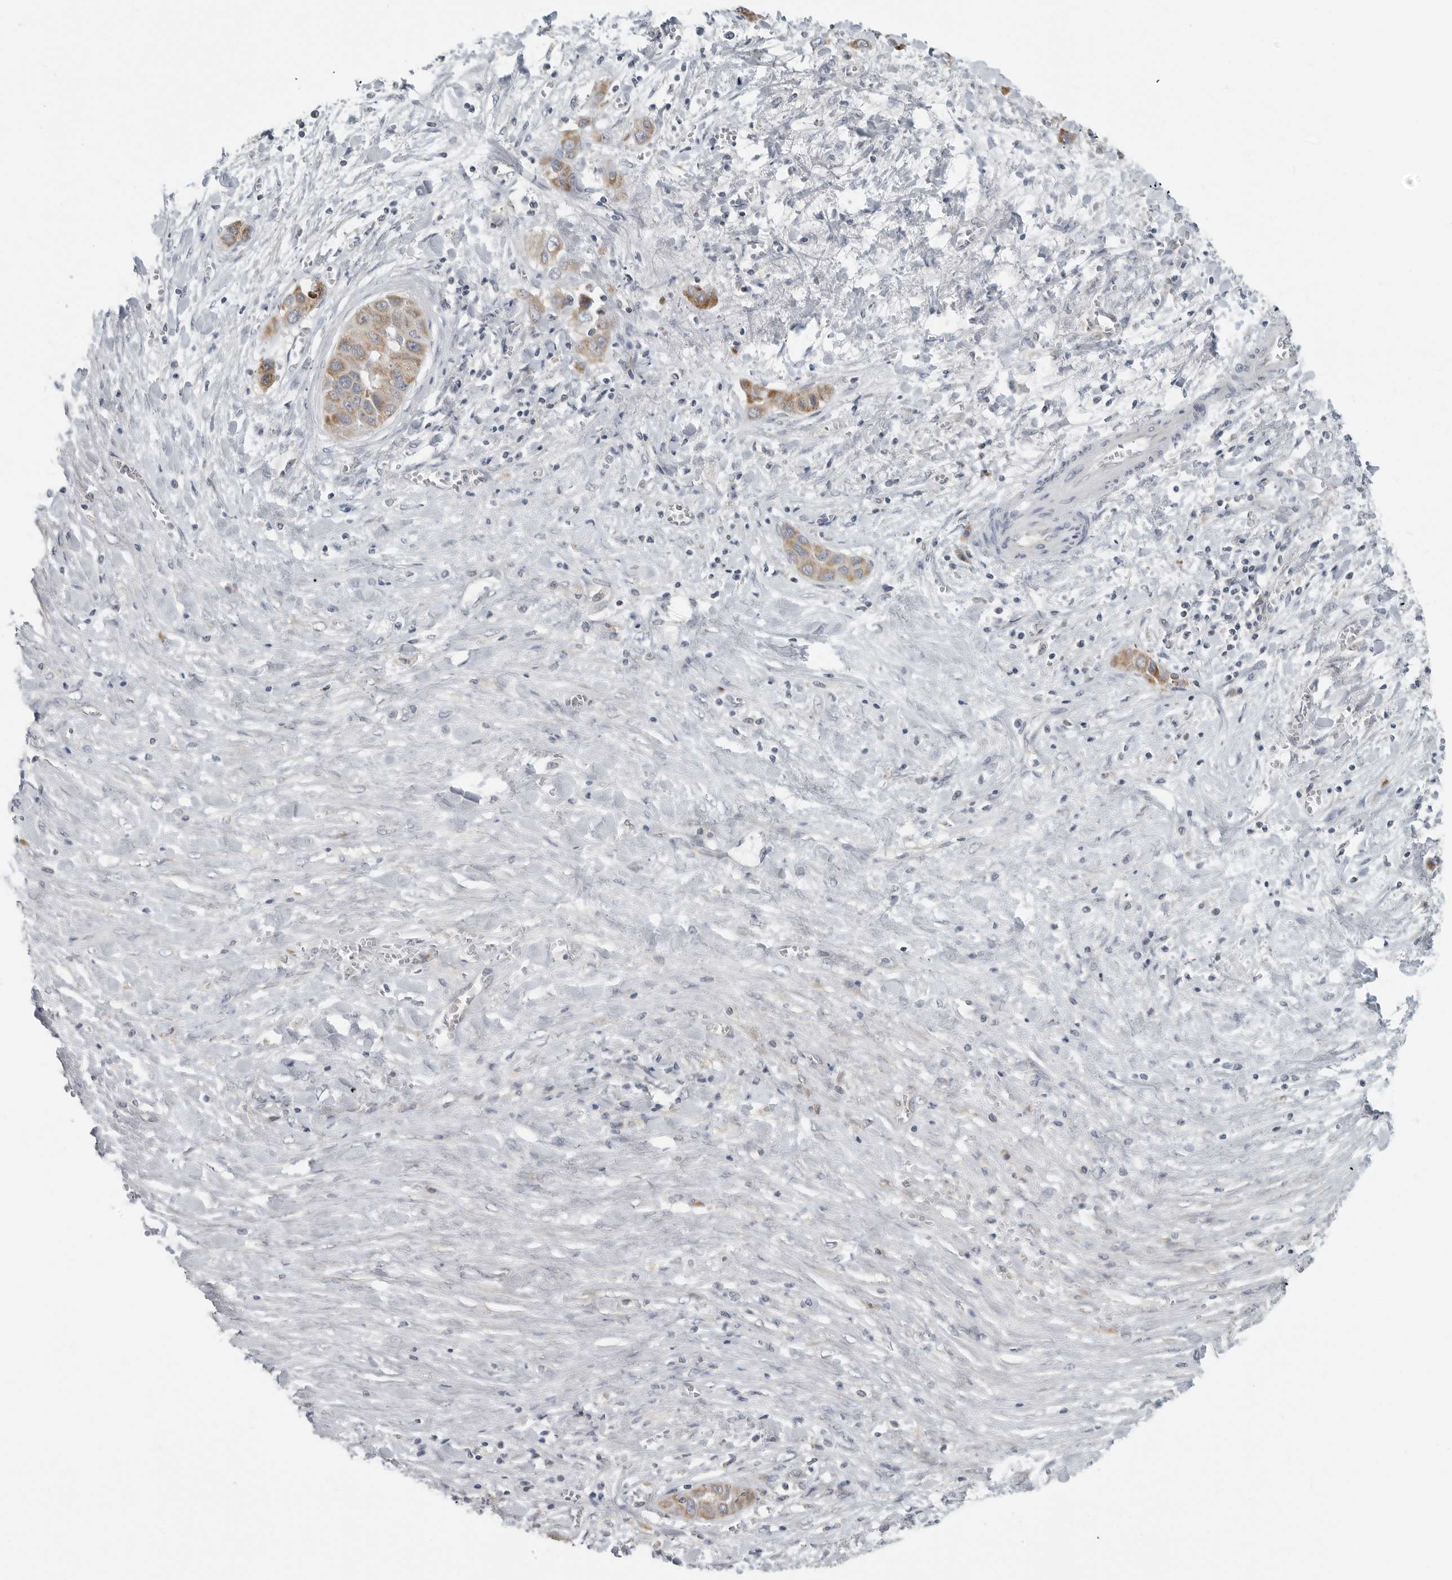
{"staining": {"intensity": "moderate", "quantity": ">75%", "location": "cytoplasmic/membranous"}, "tissue": "liver cancer", "cell_type": "Tumor cells", "image_type": "cancer", "snomed": [{"axis": "morphology", "description": "Cholangiocarcinoma"}, {"axis": "topography", "description": "Liver"}], "caption": "An image of liver cancer stained for a protein demonstrates moderate cytoplasmic/membranous brown staining in tumor cells. The staining is performed using DAB brown chromogen to label protein expression. The nuclei are counter-stained blue using hematoxylin.", "gene": "IL12RB2", "patient": {"sex": "female", "age": 52}}